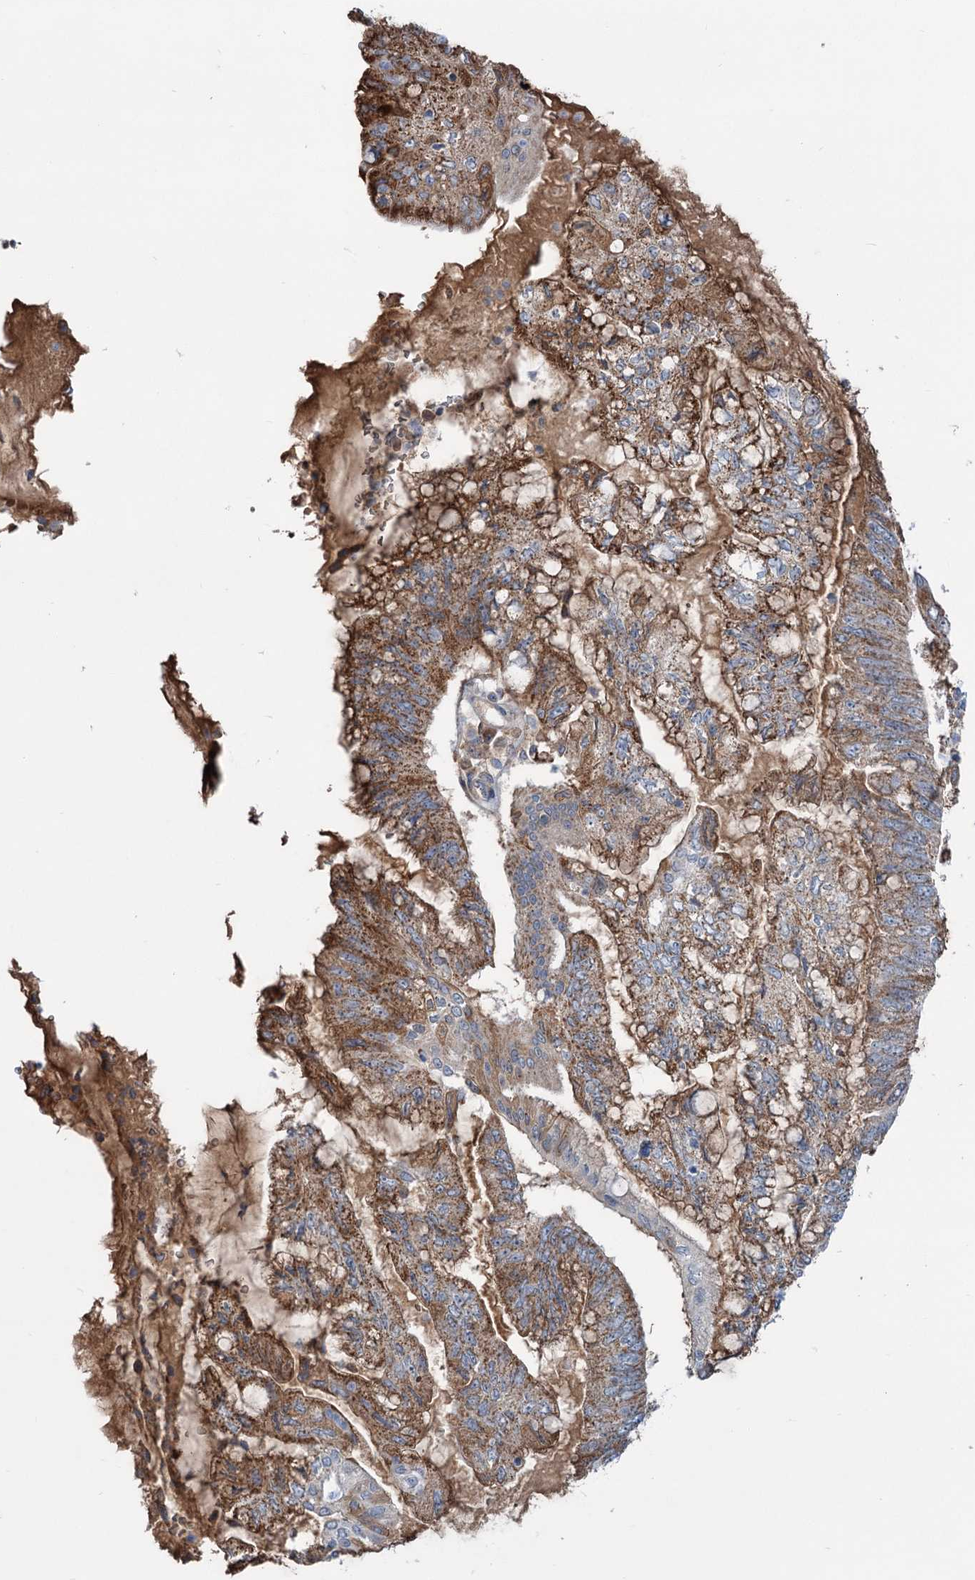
{"staining": {"intensity": "moderate", "quantity": ">75%", "location": "cytoplasmic/membranous"}, "tissue": "pancreatic cancer", "cell_type": "Tumor cells", "image_type": "cancer", "snomed": [{"axis": "morphology", "description": "Adenocarcinoma, NOS"}, {"axis": "topography", "description": "Pancreas"}], "caption": "Protein staining displays moderate cytoplasmic/membranous staining in about >75% of tumor cells in adenocarcinoma (pancreatic).", "gene": "LPIN1", "patient": {"sex": "female", "age": 73}}